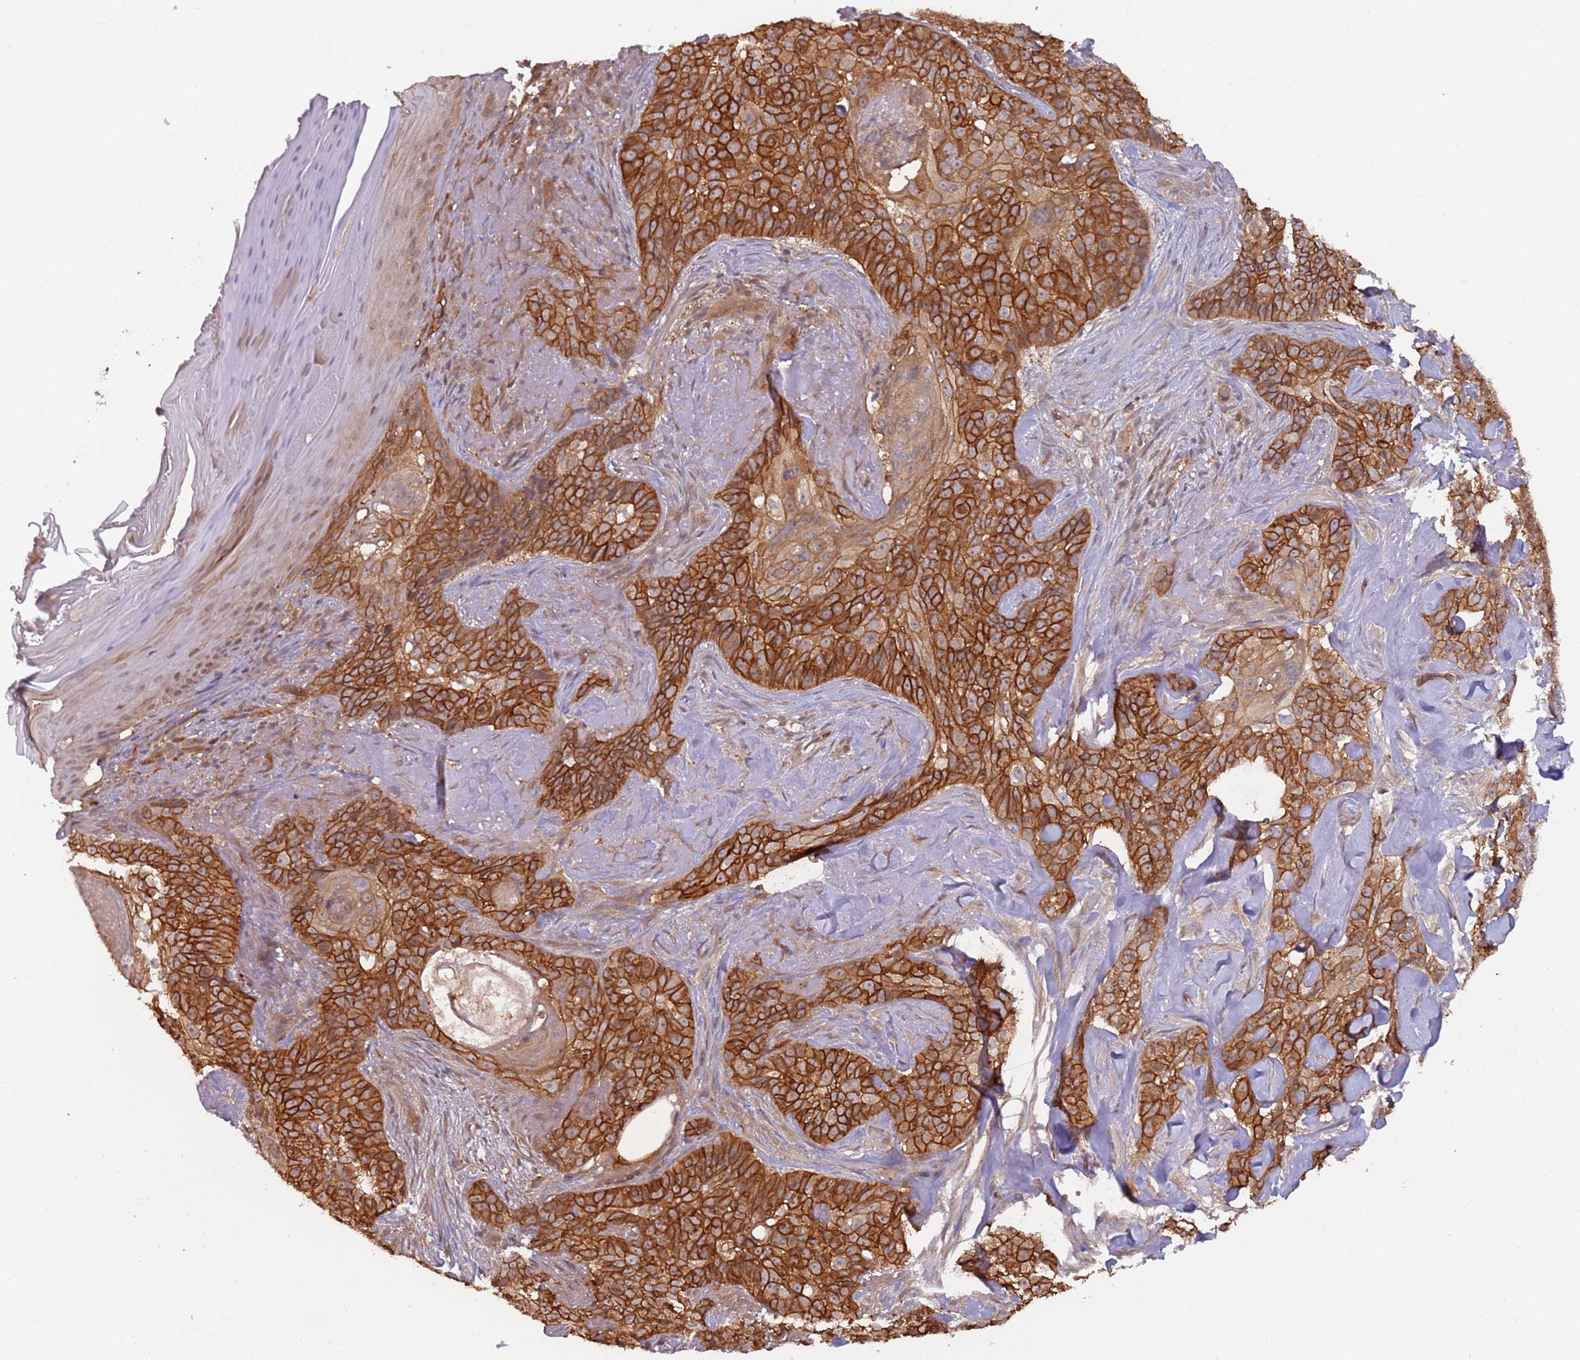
{"staining": {"intensity": "strong", "quantity": ">75%", "location": "cytoplasmic/membranous"}, "tissue": "skin cancer", "cell_type": "Tumor cells", "image_type": "cancer", "snomed": [{"axis": "morphology", "description": "Basal cell carcinoma"}, {"axis": "topography", "description": "Skin"}], "caption": "High-power microscopy captured an immunohistochemistry photomicrograph of skin cancer (basal cell carcinoma), revealing strong cytoplasmic/membranous staining in about >75% of tumor cells.", "gene": "GSDMD", "patient": {"sex": "female", "age": 92}}